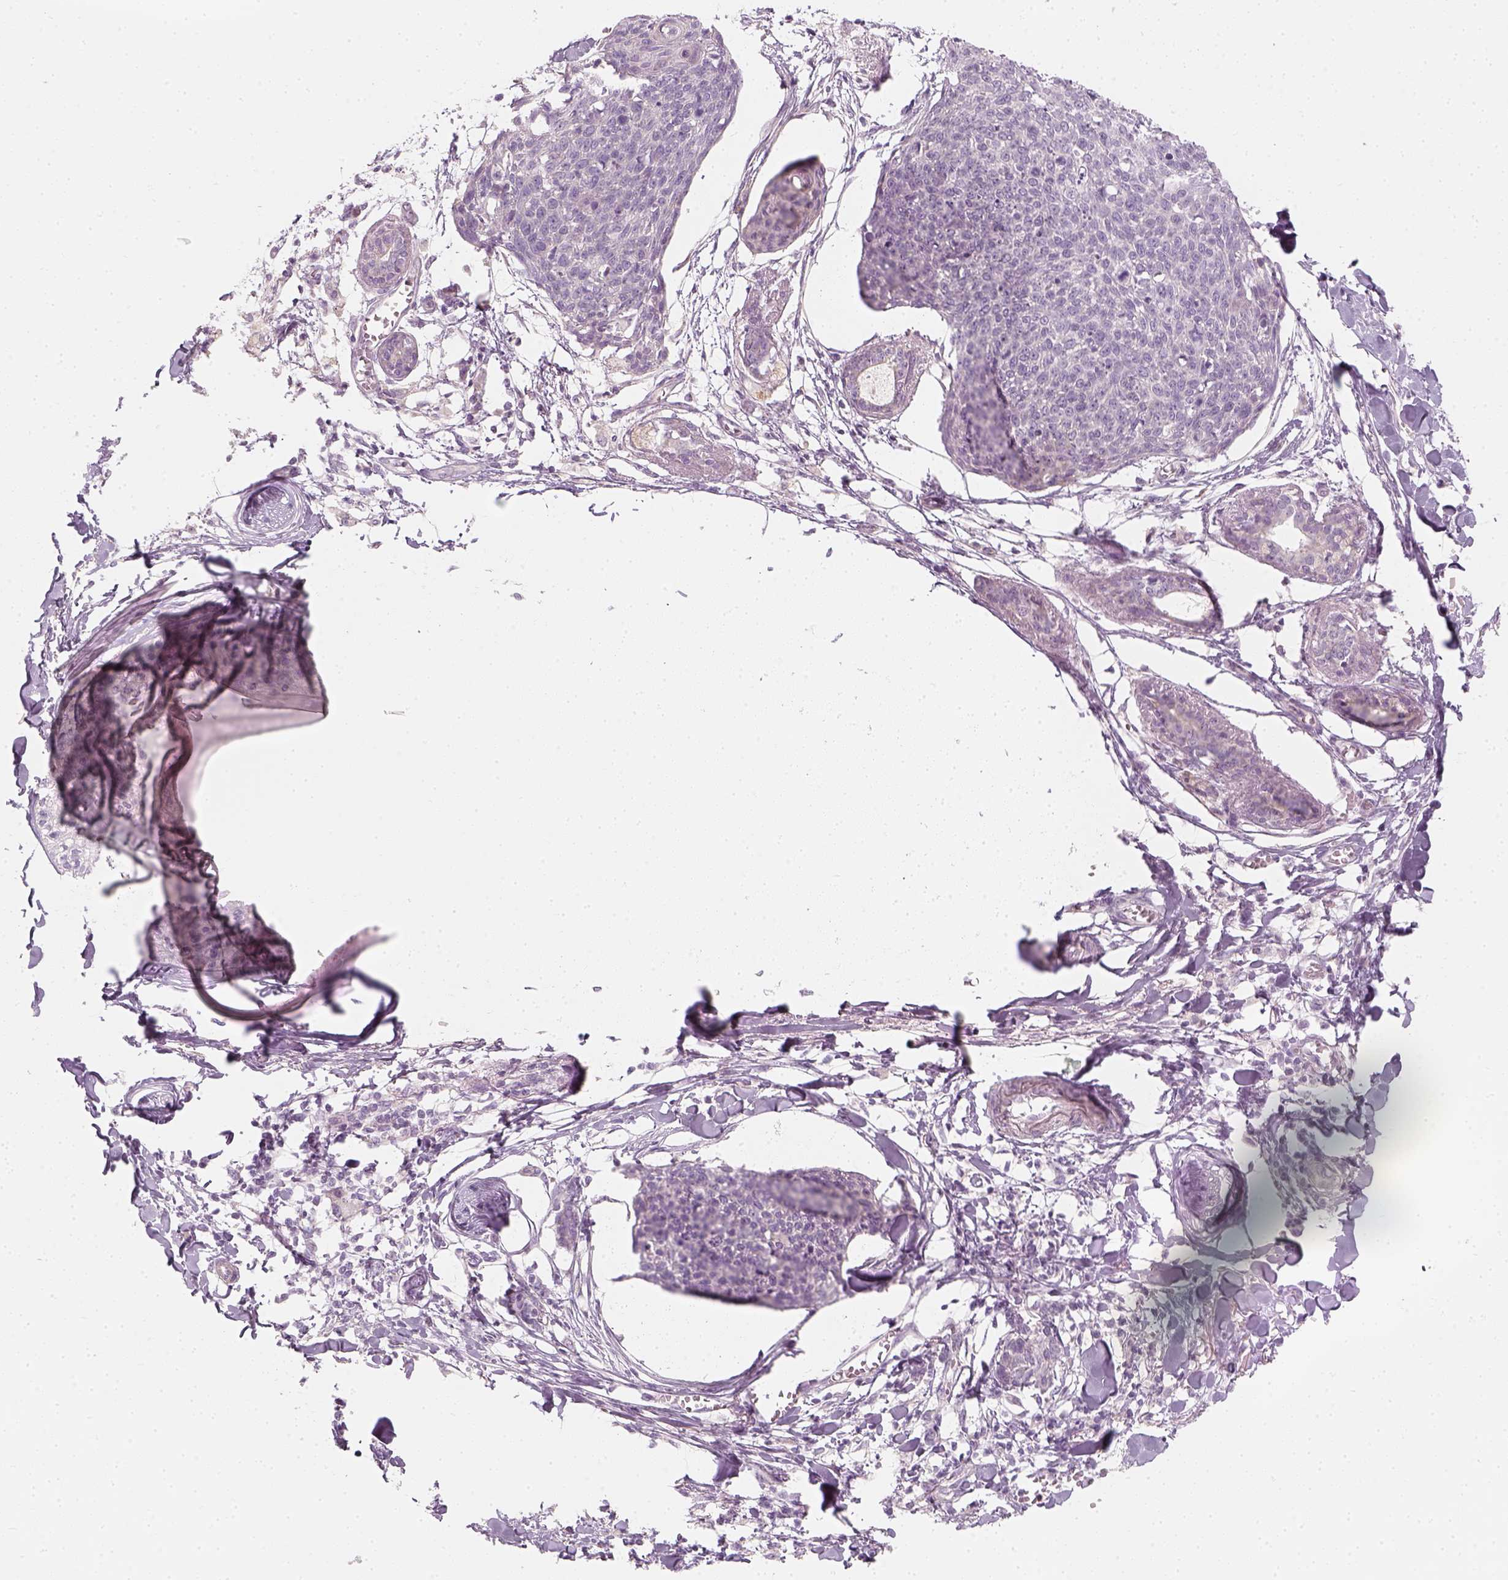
{"staining": {"intensity": "negative", "quantity": "none", "location": "none"}, "tissue": "skin cancer", "cell_type": "Tumor cells", "image_type": "cancer", "snomed": [{"axis": "morphology", "description": "Squamous cell carcinoma, NOS"}, {"axis": "topography", "description": "Skin"}, {"axis": "topography", "description": "Vulva"}], "caption": "Human squamous cell carcinoma (skin) stained for a protein using IHC shows no expression in tumor cells.", "gene": "PRAME", "patient": {"sex": "female", "age": 75}}